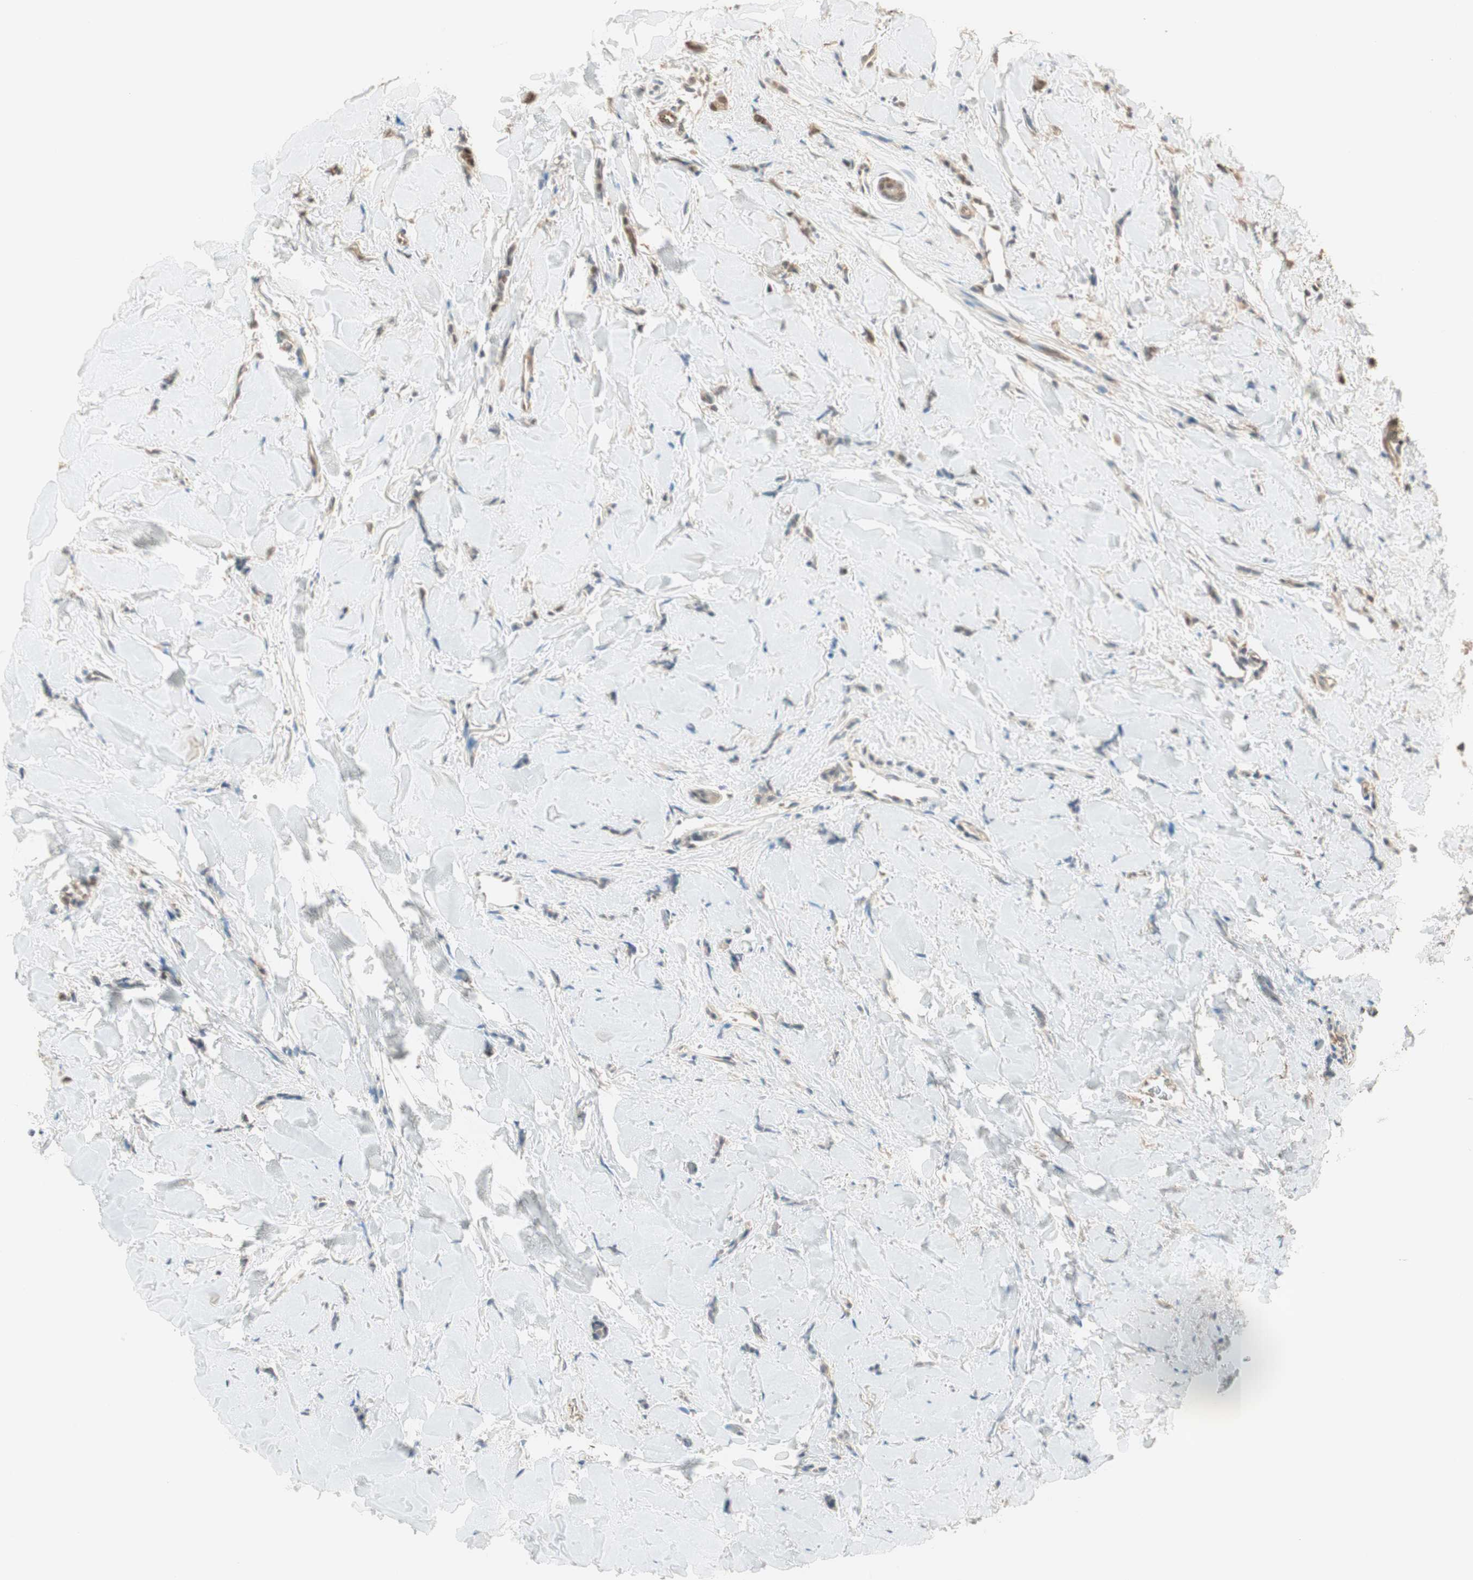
{"staining": {"intensity": "moderate", "quantity": ">75%", "location": "cytoplasmic/membranous"}, "tissue": "breast cancer", "cell_type": "Tumor cells", "image_type": "cancer", "snomed": [{"axis": "morphology", "description": "Lobular carcinoma"}, {"axis": "topography", "description": "Skin"}, {"axis": "topography", "description": "Breast"}], "caption": "This photomicrograph exhibits breast cancer stained with immunohistochemistry (IHC) to label a protein in brown. The cytoplasmic/membranous of tumor cells show moderate positivity for the protein. Nuclei are counter-stained blue.", "gene": "USP5", "patient": {"sex": "female", "age": 46}}